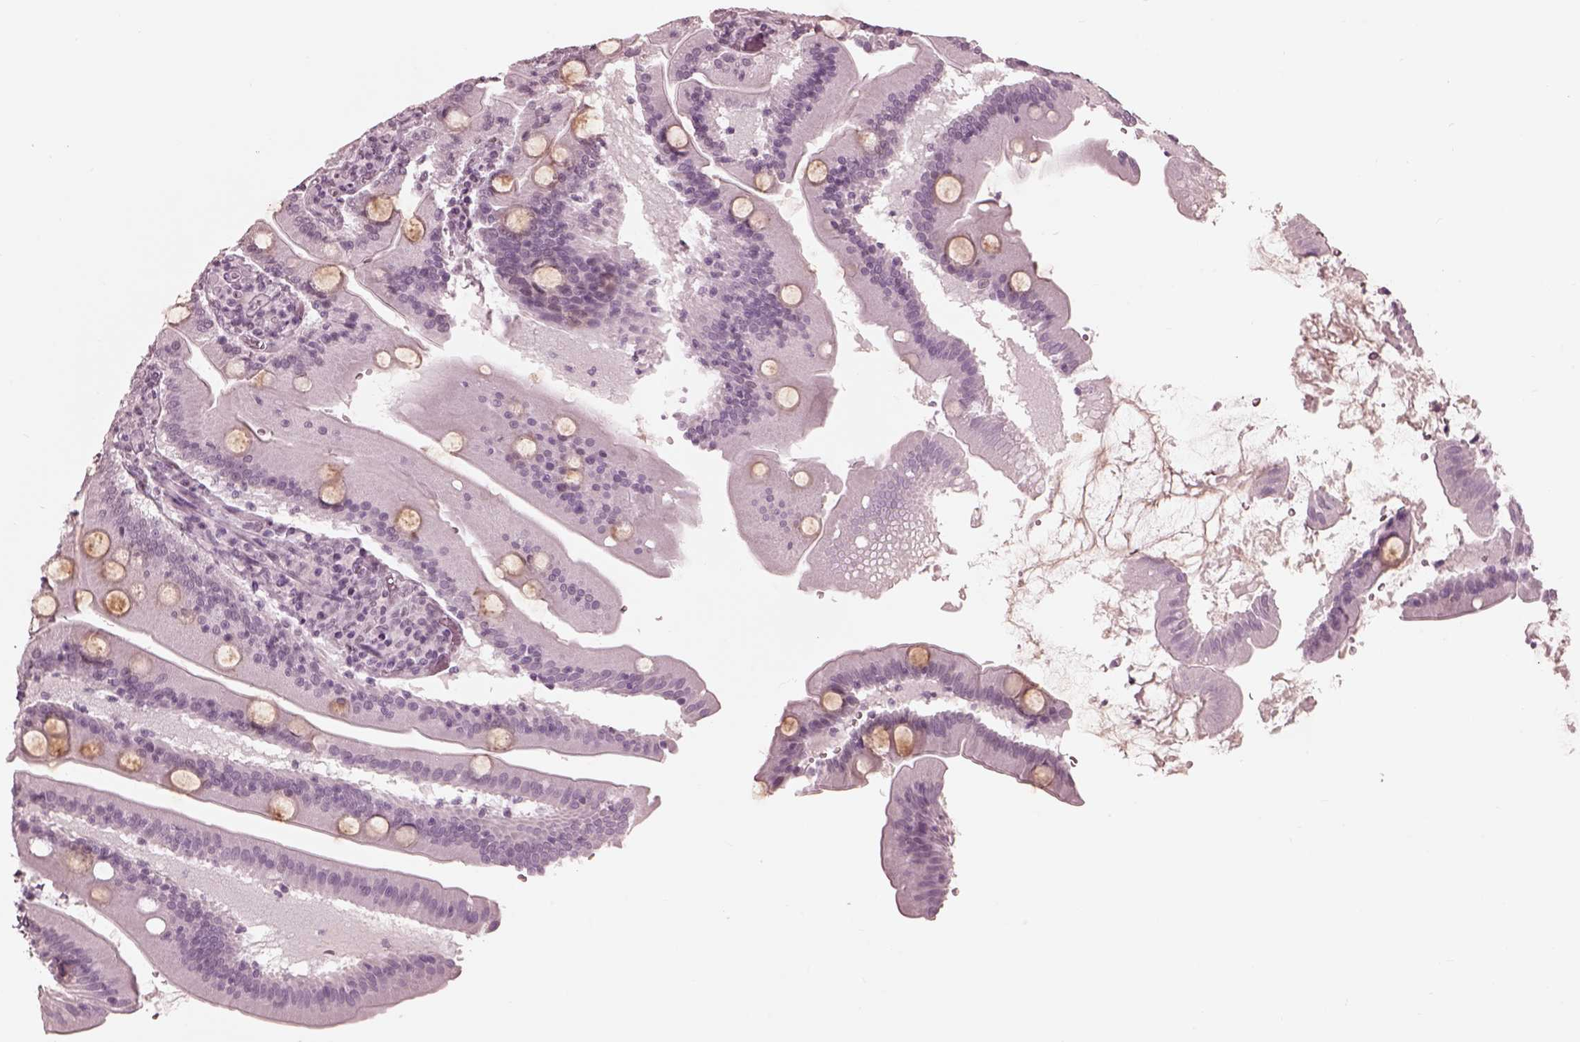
{"staining": {"intensity": "moderate", "quantity": "<25%", "location": "cytoplasmic/membranous"}, "tissue": "small intestine", "cell_type": "Glandular cells", "image_type": "normal", "snomed": [{"axis": "morphology", "description": "Normal tissue, NOS"}, {"axis": "topography", "description": "Small intestine"}], "caption": "Moderate cytoplasmic/membranous staining is identified in about <25% of glandular cells in benign small intestine. The staining is performed using DAB brown chromogen to label protein expression. The nuclei are counter-stained blue using hematoxylin.", "gene": "GARIN4", "patient": {"sex": "male", "age": 37}}